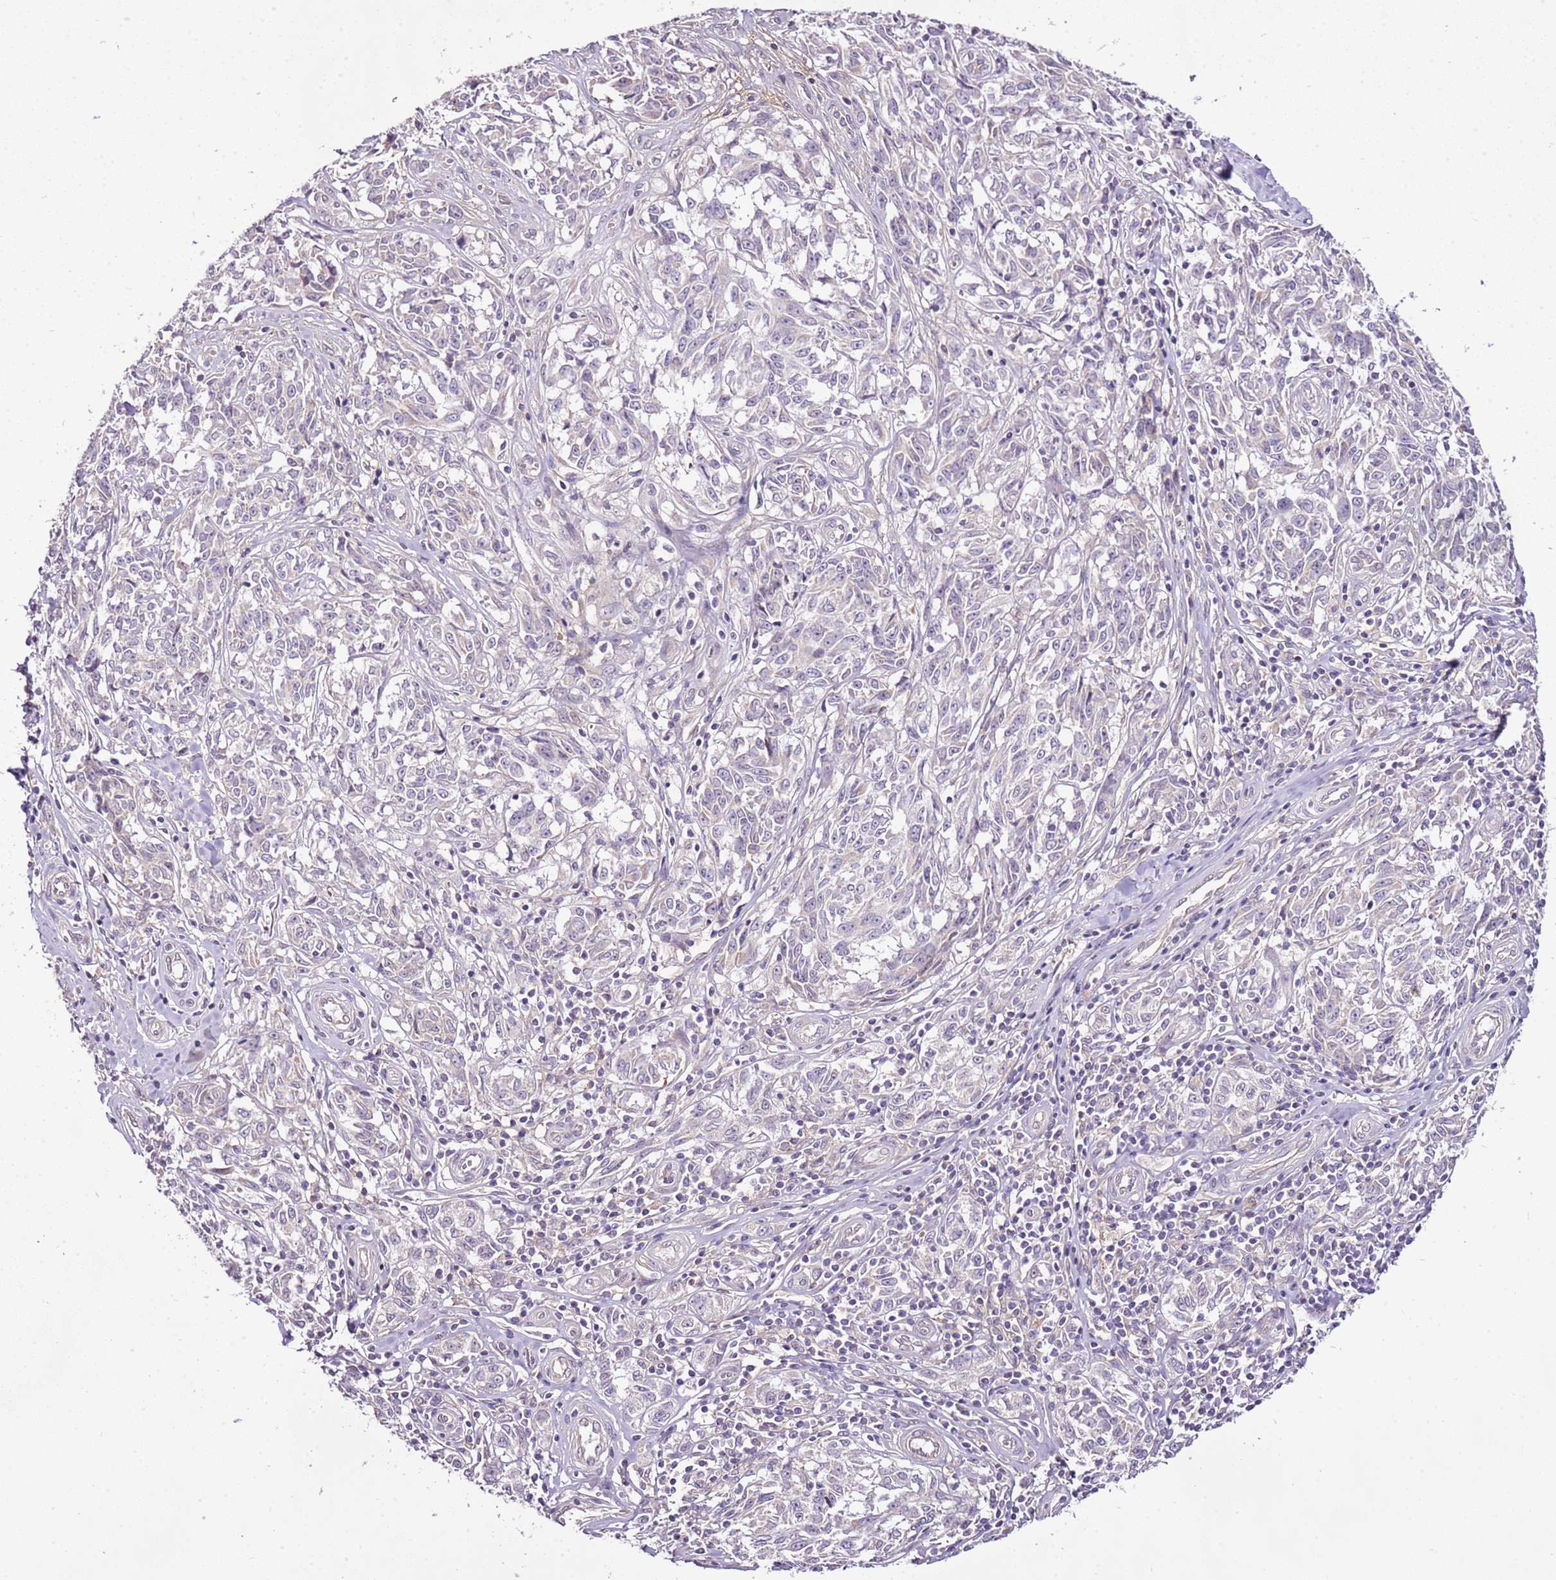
{"staining": {"intensity": "negative", "quantity": "none", "location": "none"}, "tissue": "melanoma", "cell_type": "Tumor cells", "image_type": "cancer", "snomed": [{"axis": "morphology", "description": "Normal tissue, NOS"}, {"axis": "morphology", "description": "Malignant melanoma, NOS"}, {"axis": "topography", "description": "Skin"}], "caption": "Immunohistochemistry (IHC) histopathology image of neoplastic tissue: human malignant melanoma stained with DAB shows no significant protein staining in tumor cells.", "gene": "CMKLR1", "patient": {"sex": "female", "age": 64}}